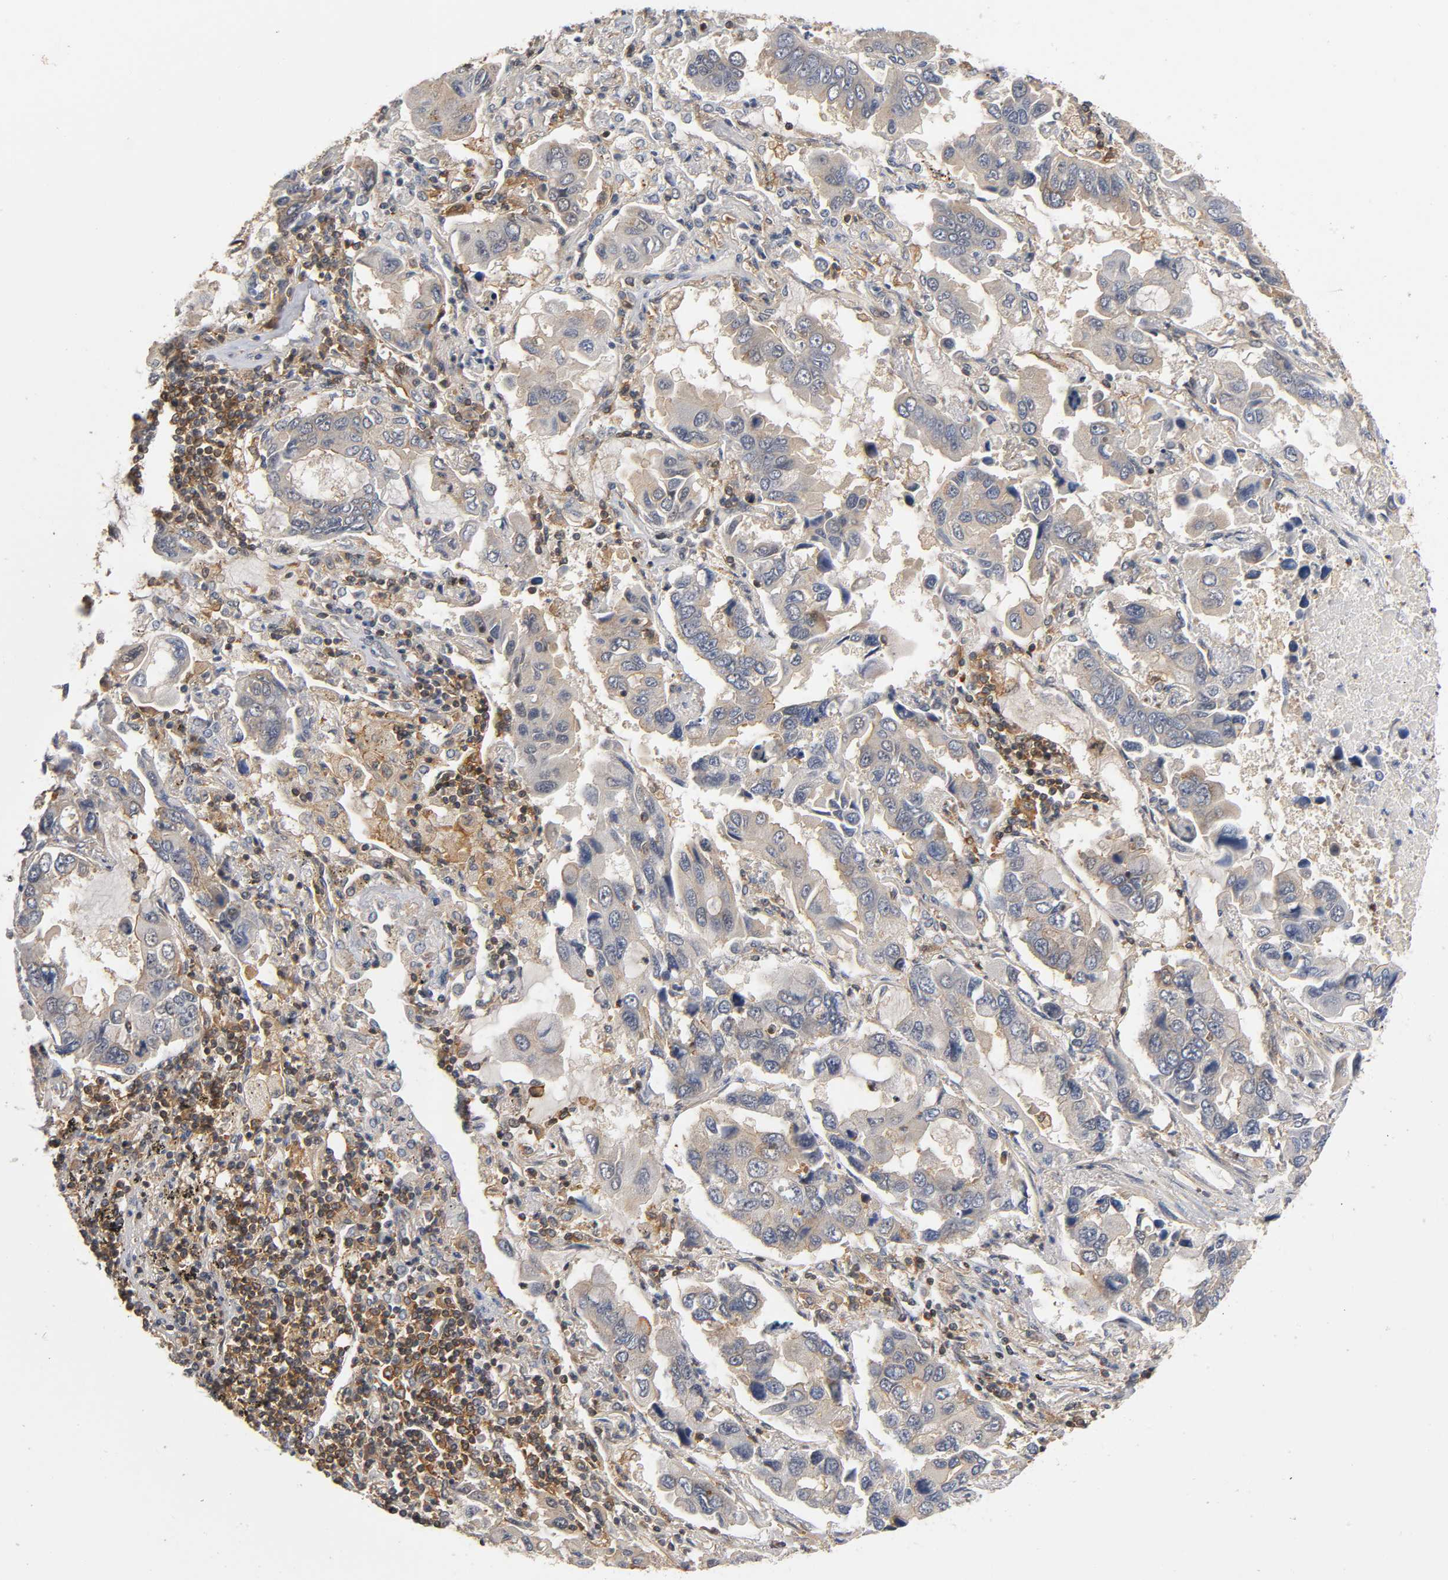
{"staining": {"intensity": "moderate", "quantity": "25%-75%", "location": "cytoplasmic/membranous"}, "tissue": "lung cancer", "cell_type": "Tumor cells", "image_type": "cancer", "snomed": [{"axis": "morphology", "description": "Adenocarcinoma, NOS"}, {"axis": "topography", "description": "Lung"}], "caption": "The immunohistochemical stain shows moderate cytoplasmic/membranous staining in tumor cells of lung cancer tissue.", "gene": "ACTR2", "patient": {"sex": "male", "age": 64}}